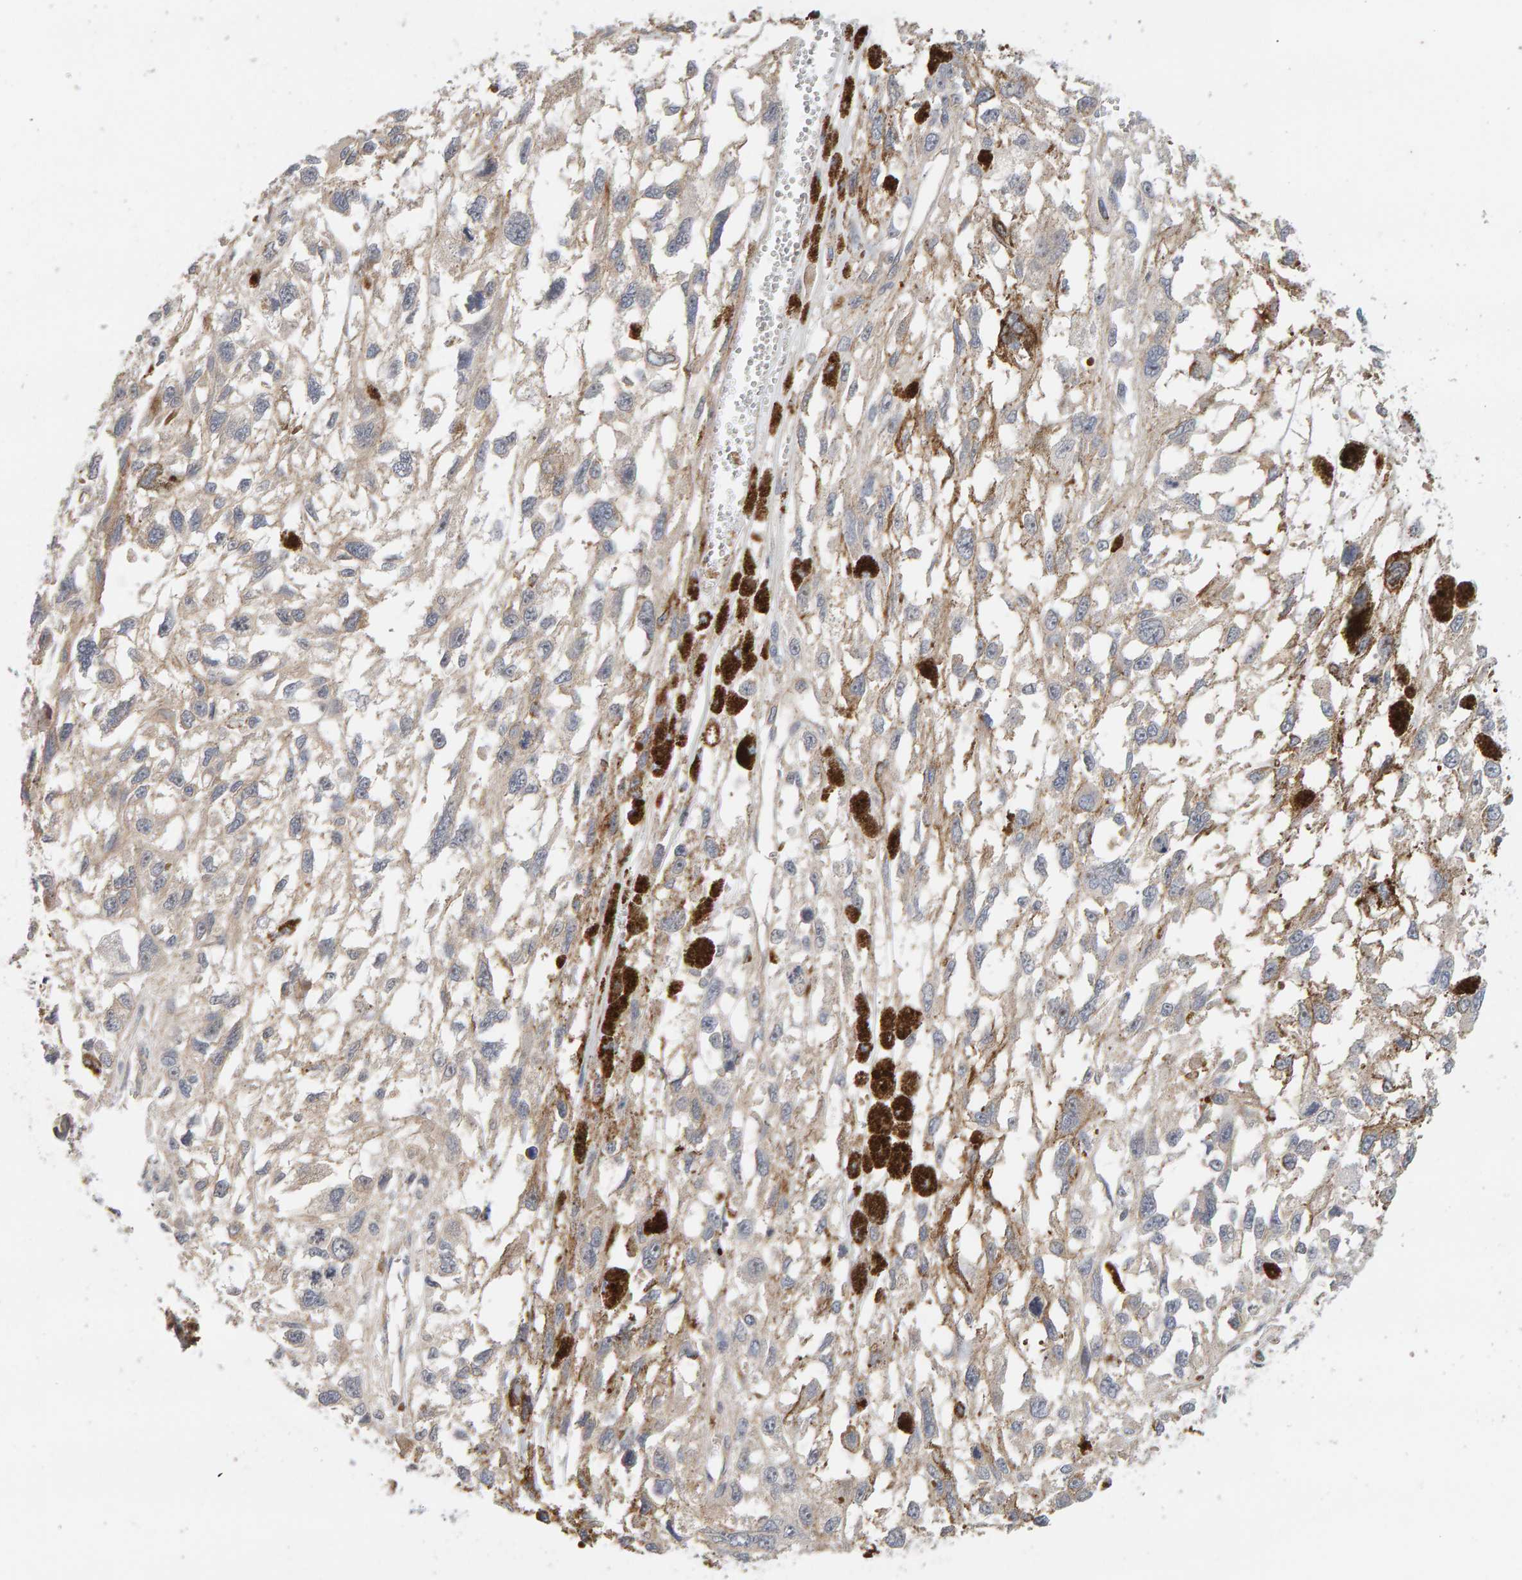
{"staining": {"intensity": "weak", "quantity": "<25%", "location": "cytoplasmic/membranous"}, "tissue": "melanoma", "cell_type": "Tumor cells", "image_type": "cancer", "snomed": [{"axis": "morphology", "description": "Malignant melanoma, Metastatic site"}, {"axis": "topography", "description": "Lymph node"}], "caption": "The micrograph displays no staining of tumor cells in melanoma.", "gene": "PPP1R16A", "patient": {"sex": "male", "age": 59}}